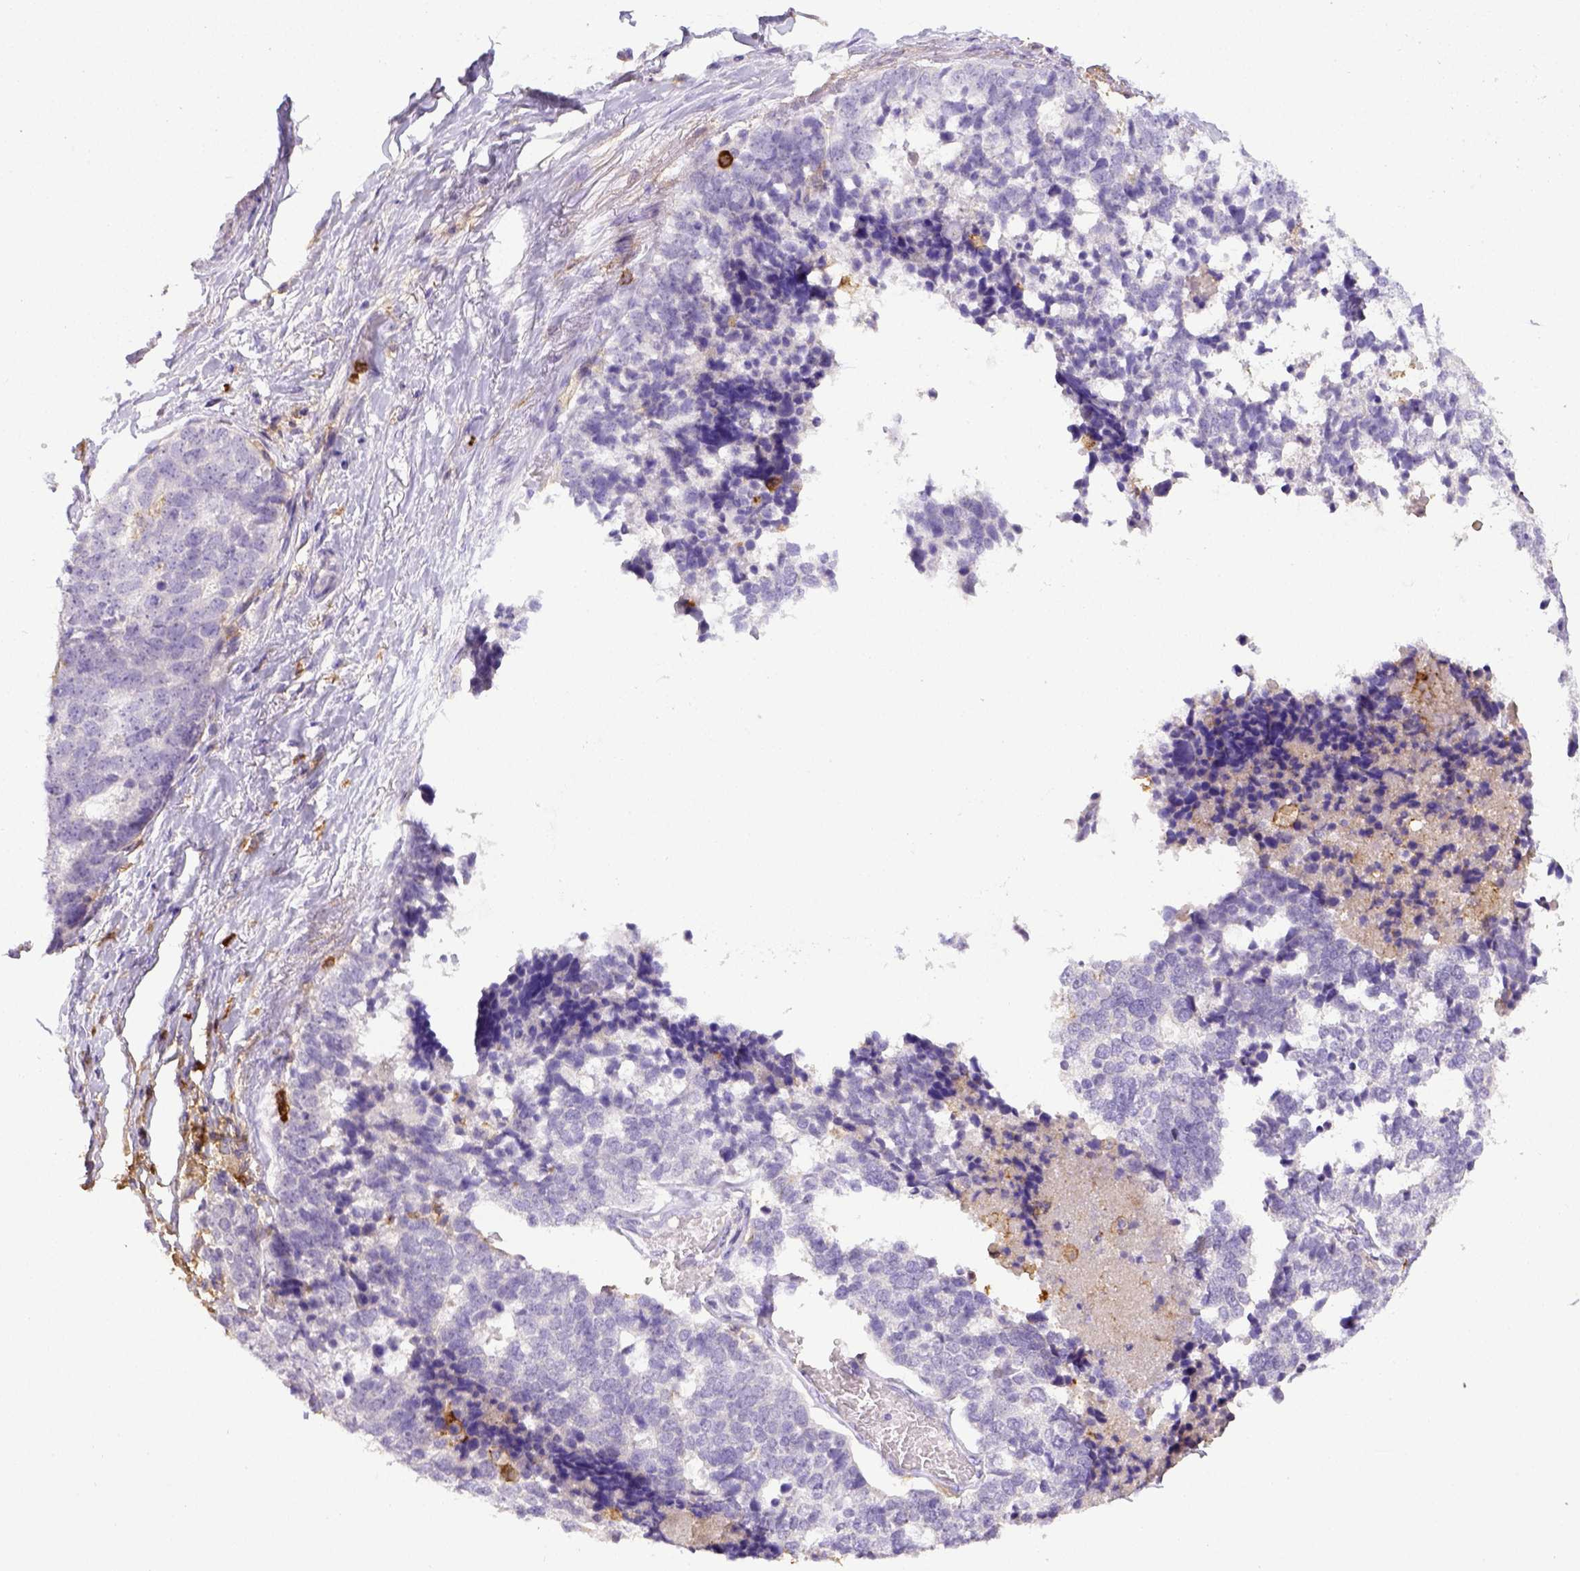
{"staining": {"intensity": "negative", "quantity": "none", "location": "none"}, "tissue": "stomach cancer", "cell_type": "Tumor cells", "image_type": "cancer", "snomed": [{"axis": "morphology", "description": "Adenocarcinoma, NOS"}, {"axis": "topography", "description": "Stomach"}], "caption": "Immunohistochemical staining of stomach cancer reveals no significant positivity in tumor cells.", "gene": "ITGAM", "patient": {"sex": "male", "age": 69}}